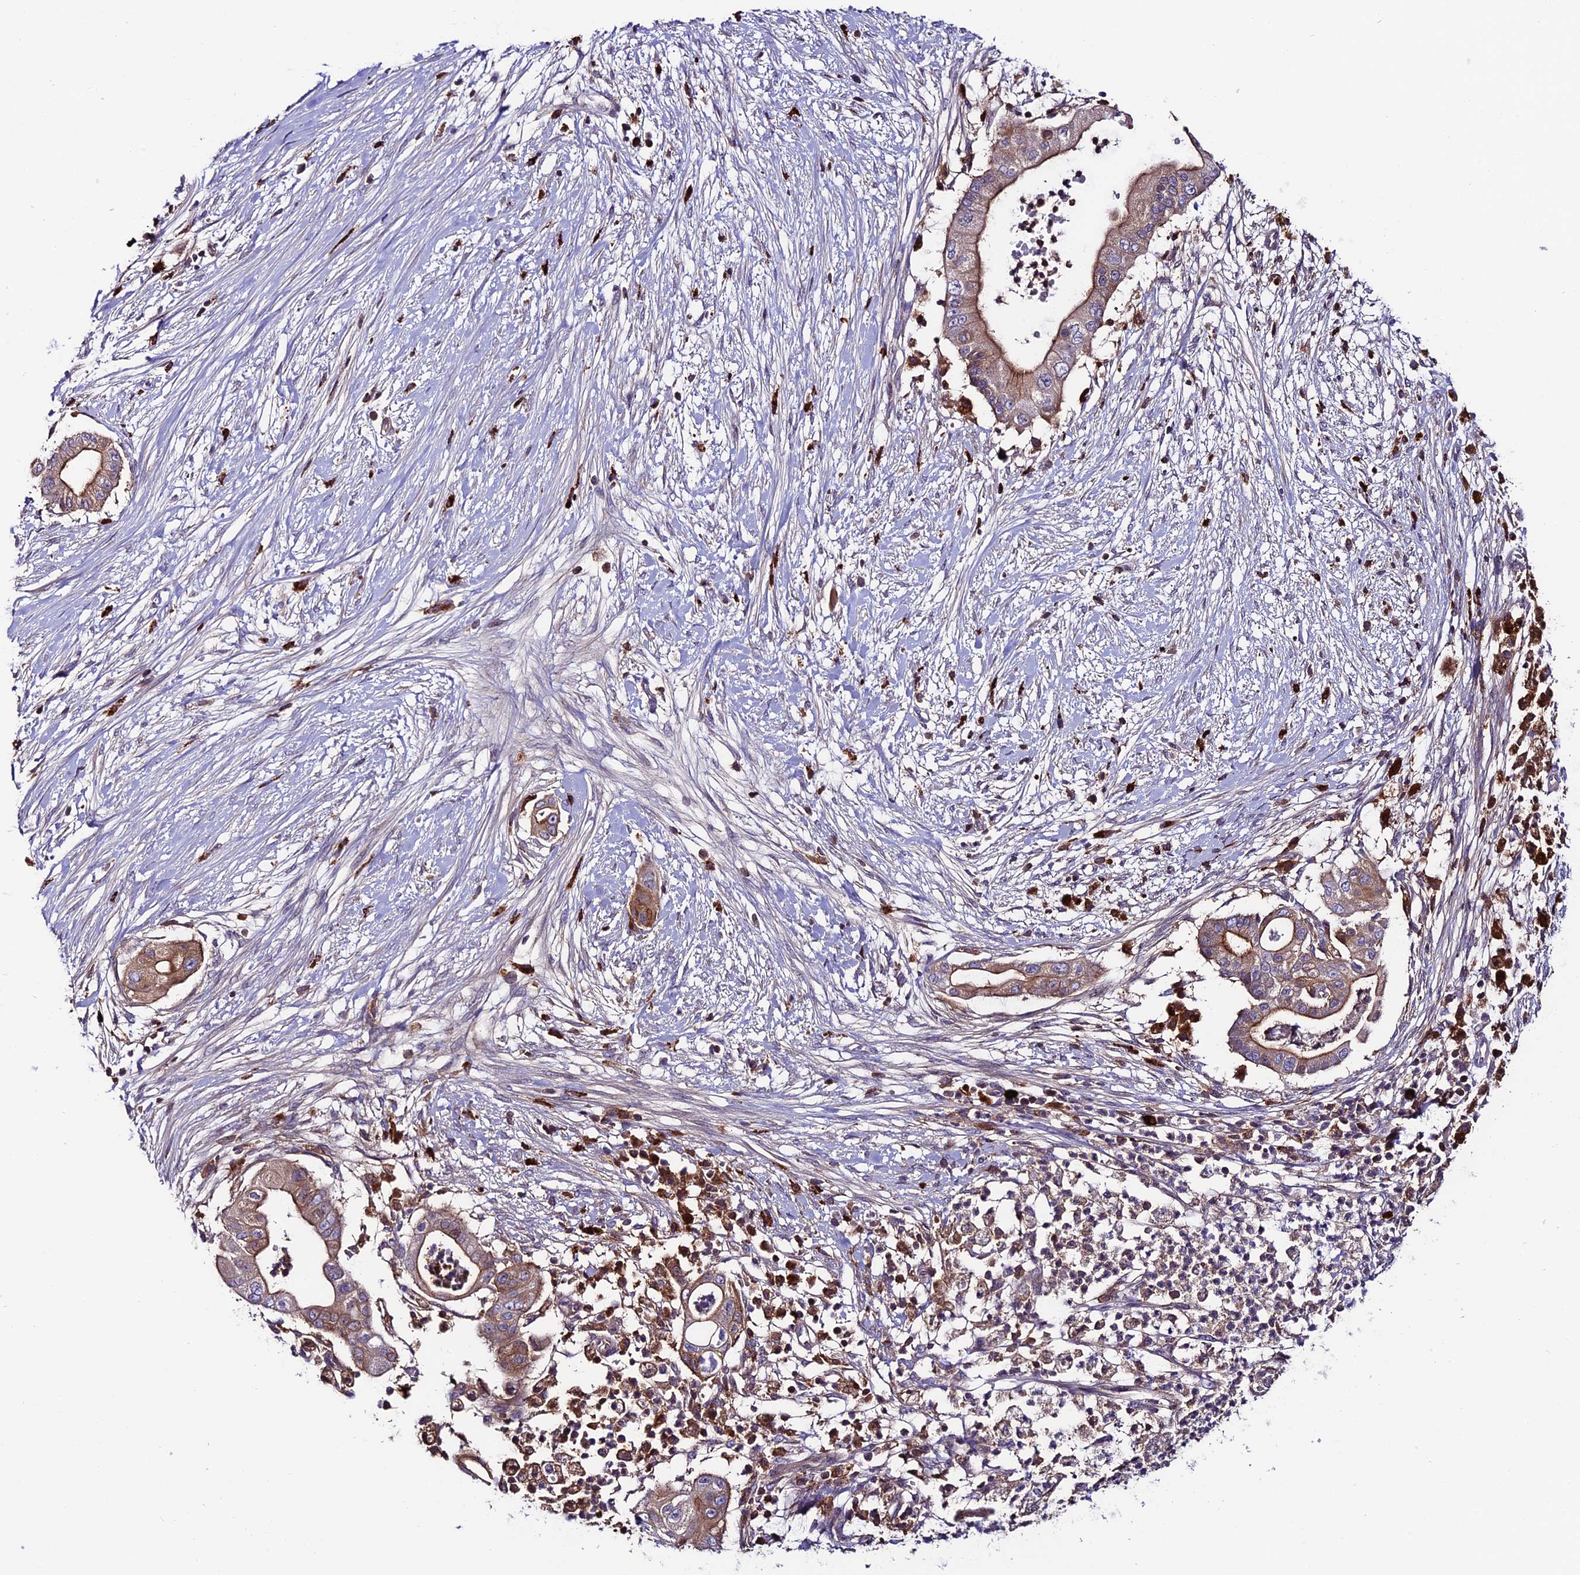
{"staining": {"intensity": "moderate", "quantity": "25%-75%", "location": "cytoplasmic/membranous"}, "tissue": "pancreatic cancer", "cell_type": "Tumor cells", "image_type": "cancer", "snomed": [{"axis": "morphology", "description": "Adenocarcinoma, NOS"}, {"axis": "topography", "description": "Pancreas"}], "caption": "Immunohistochemistry micrograph of pancreatic cancer (adenocarcinoma) stained for a protein (brown), which reveals medium levels of moderate cytoplasmic/membranous expression in about 25%-75% of tumor cells.", "gene": "ARHGEF18", "patient": {"sex": "male", "age": 68}}